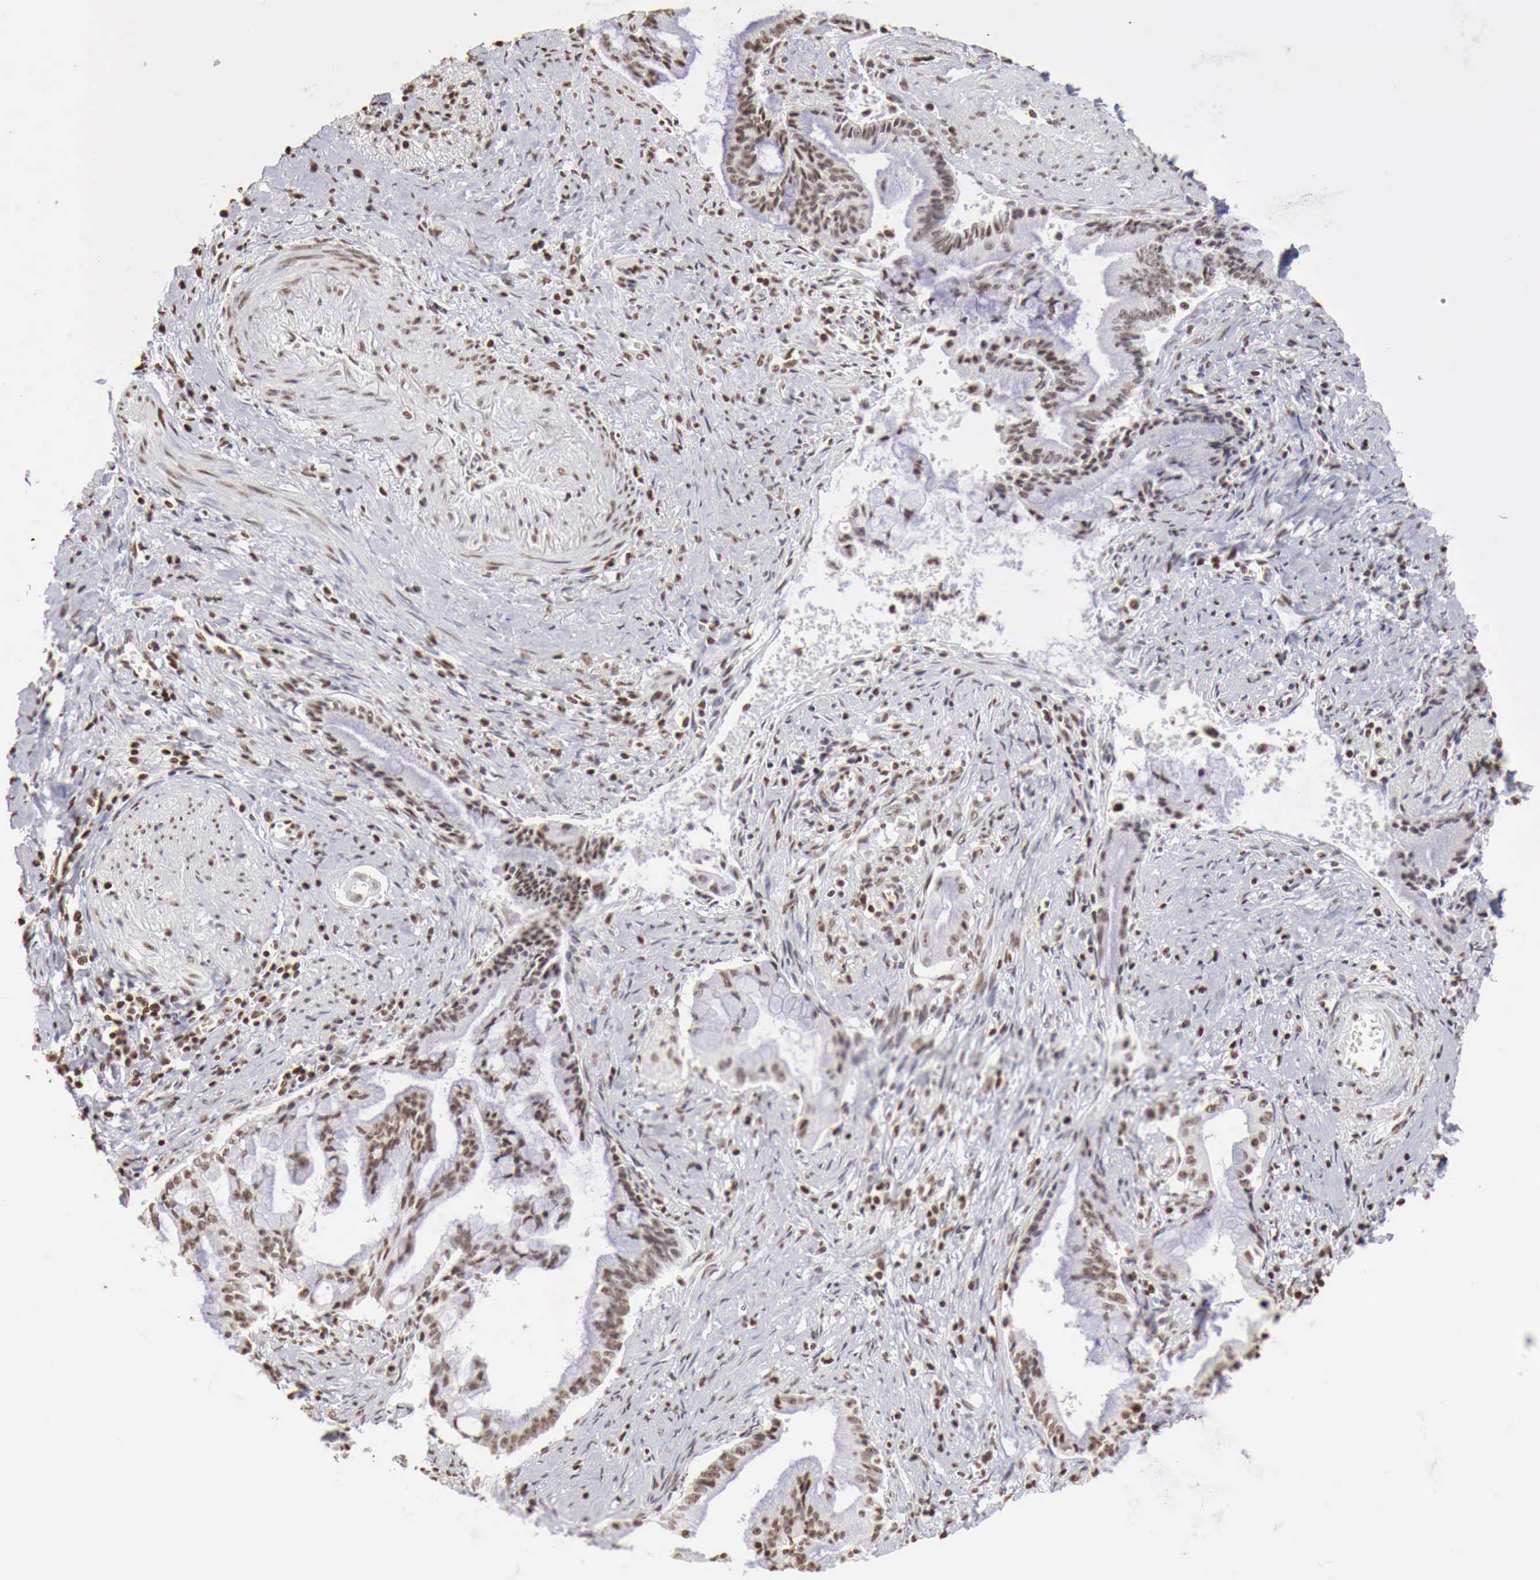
{"staining": {"intensity": "moderate", "quantity": ">75%", "location": "nuclear"}, "tissue": "pancreatic cancer", "cell_type": "Tumor cells", "image_type": "cancer", "snomed": [{"axis": "morphology", "description": "Adenocarcinoma, NOS"}, {"axis": "topography", "description": "Pancreas"}], "caption": "Brown immunohistochemical staining in pancreatic cancer reveals moderate nuclear staining in about >75% of tumor cells.", "gene": "DKC1", "patient": {"sex": "male", "age": 59}}